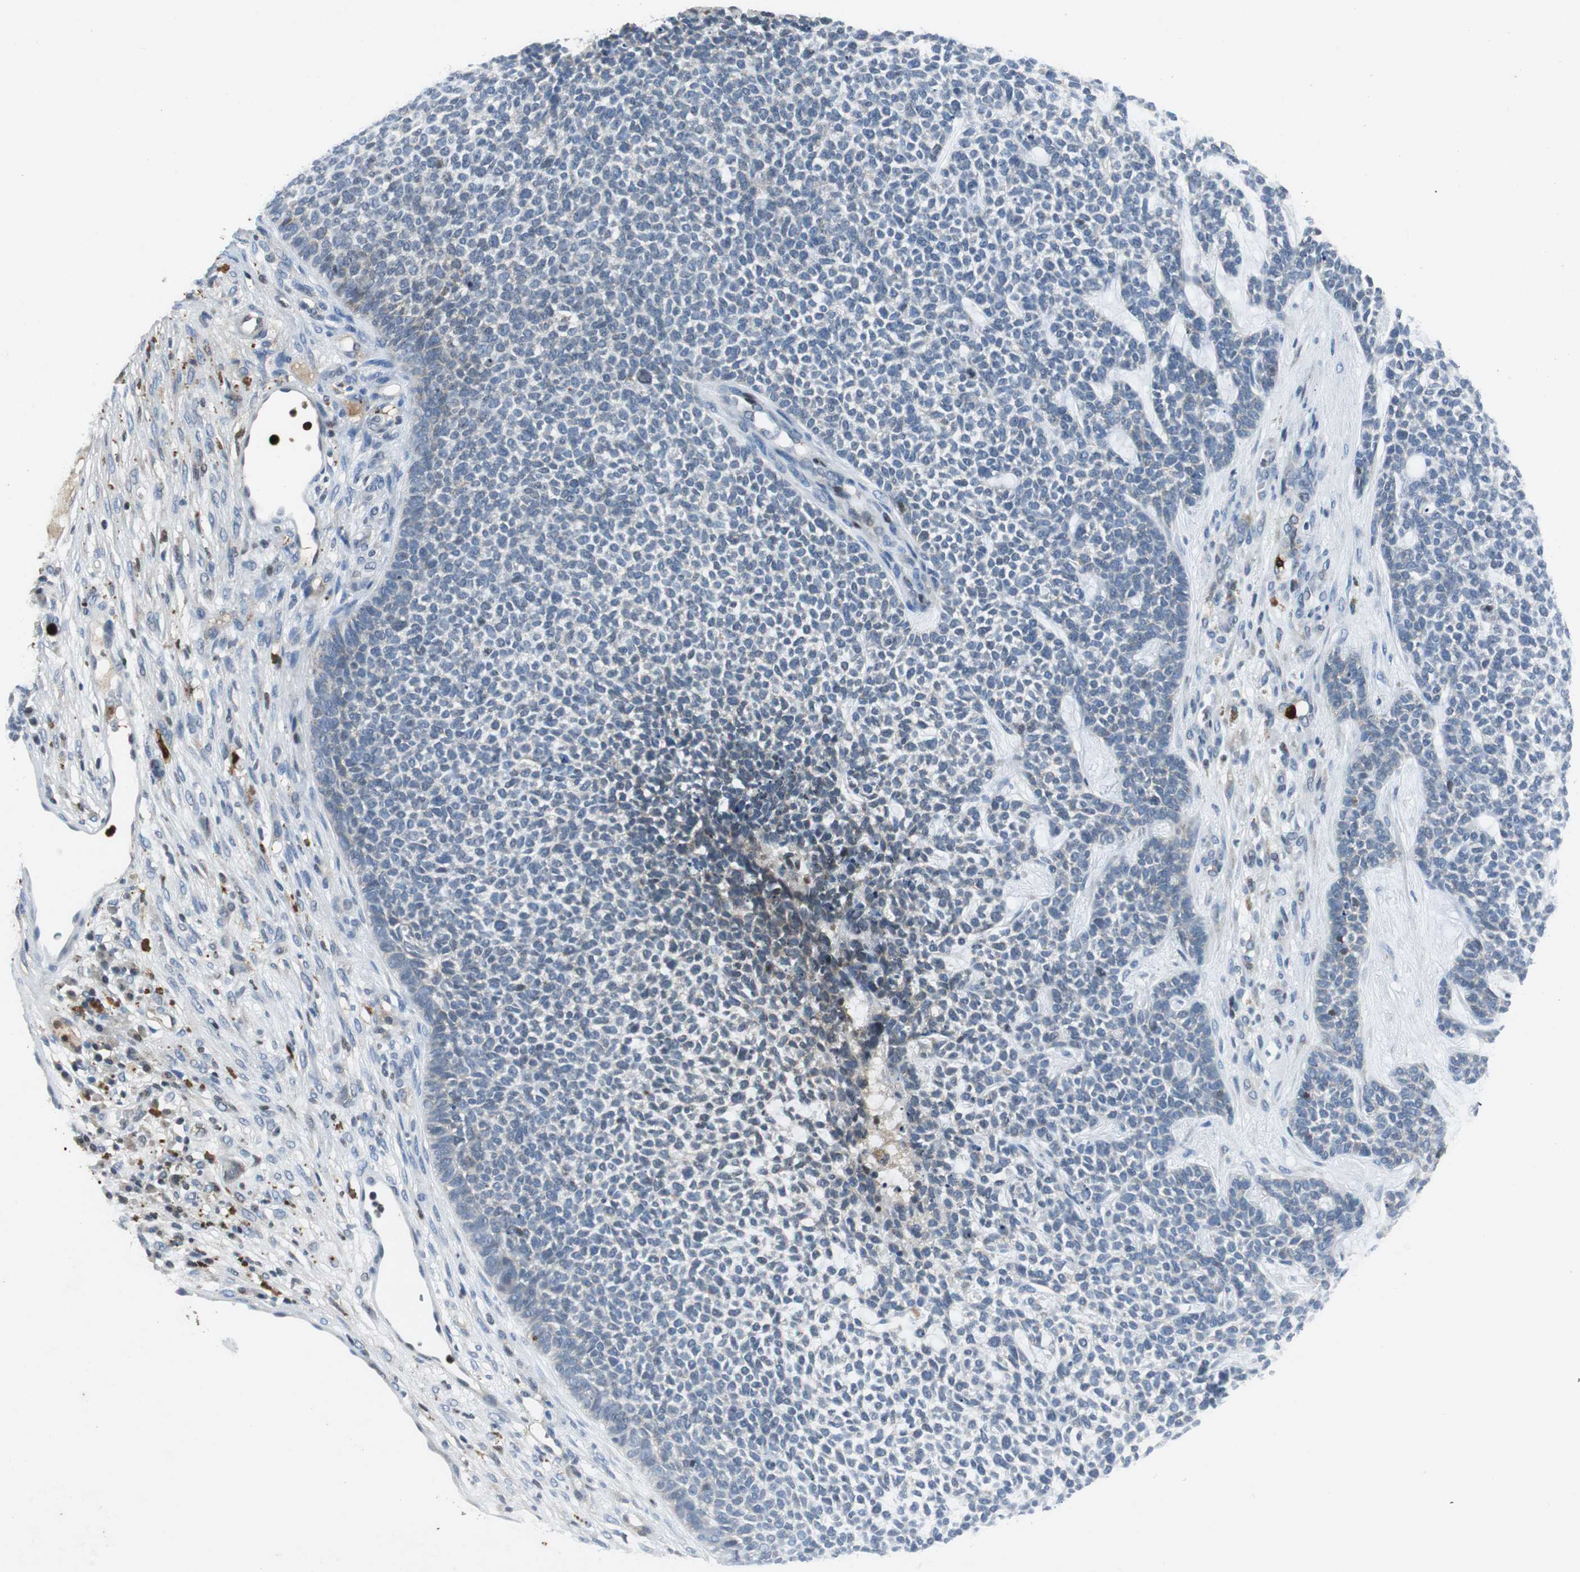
{"staining": {"intensity": "negative", "quantity": "none", "location": "none"}, "tissue": "skin cancer", "cell_type": "Tumor cells", "image_type": "cancer", "snomed": [{"axis": "morphology", "description": "Basal cell carcinoma"}, {"axis": "topography", "description": "Skin"}], "caption": "The immunohistochemistry (IHC) histopathology image has no significant positivity in tumor cells of skin cancer (basal cell carcinoma) tissue. (DAB (3,3'-diaminobenzidine) immunohistochemistry with hematoxylin counter stain).", "gene": "ORM1", "patient": {"sex": "female", "age": 84}}